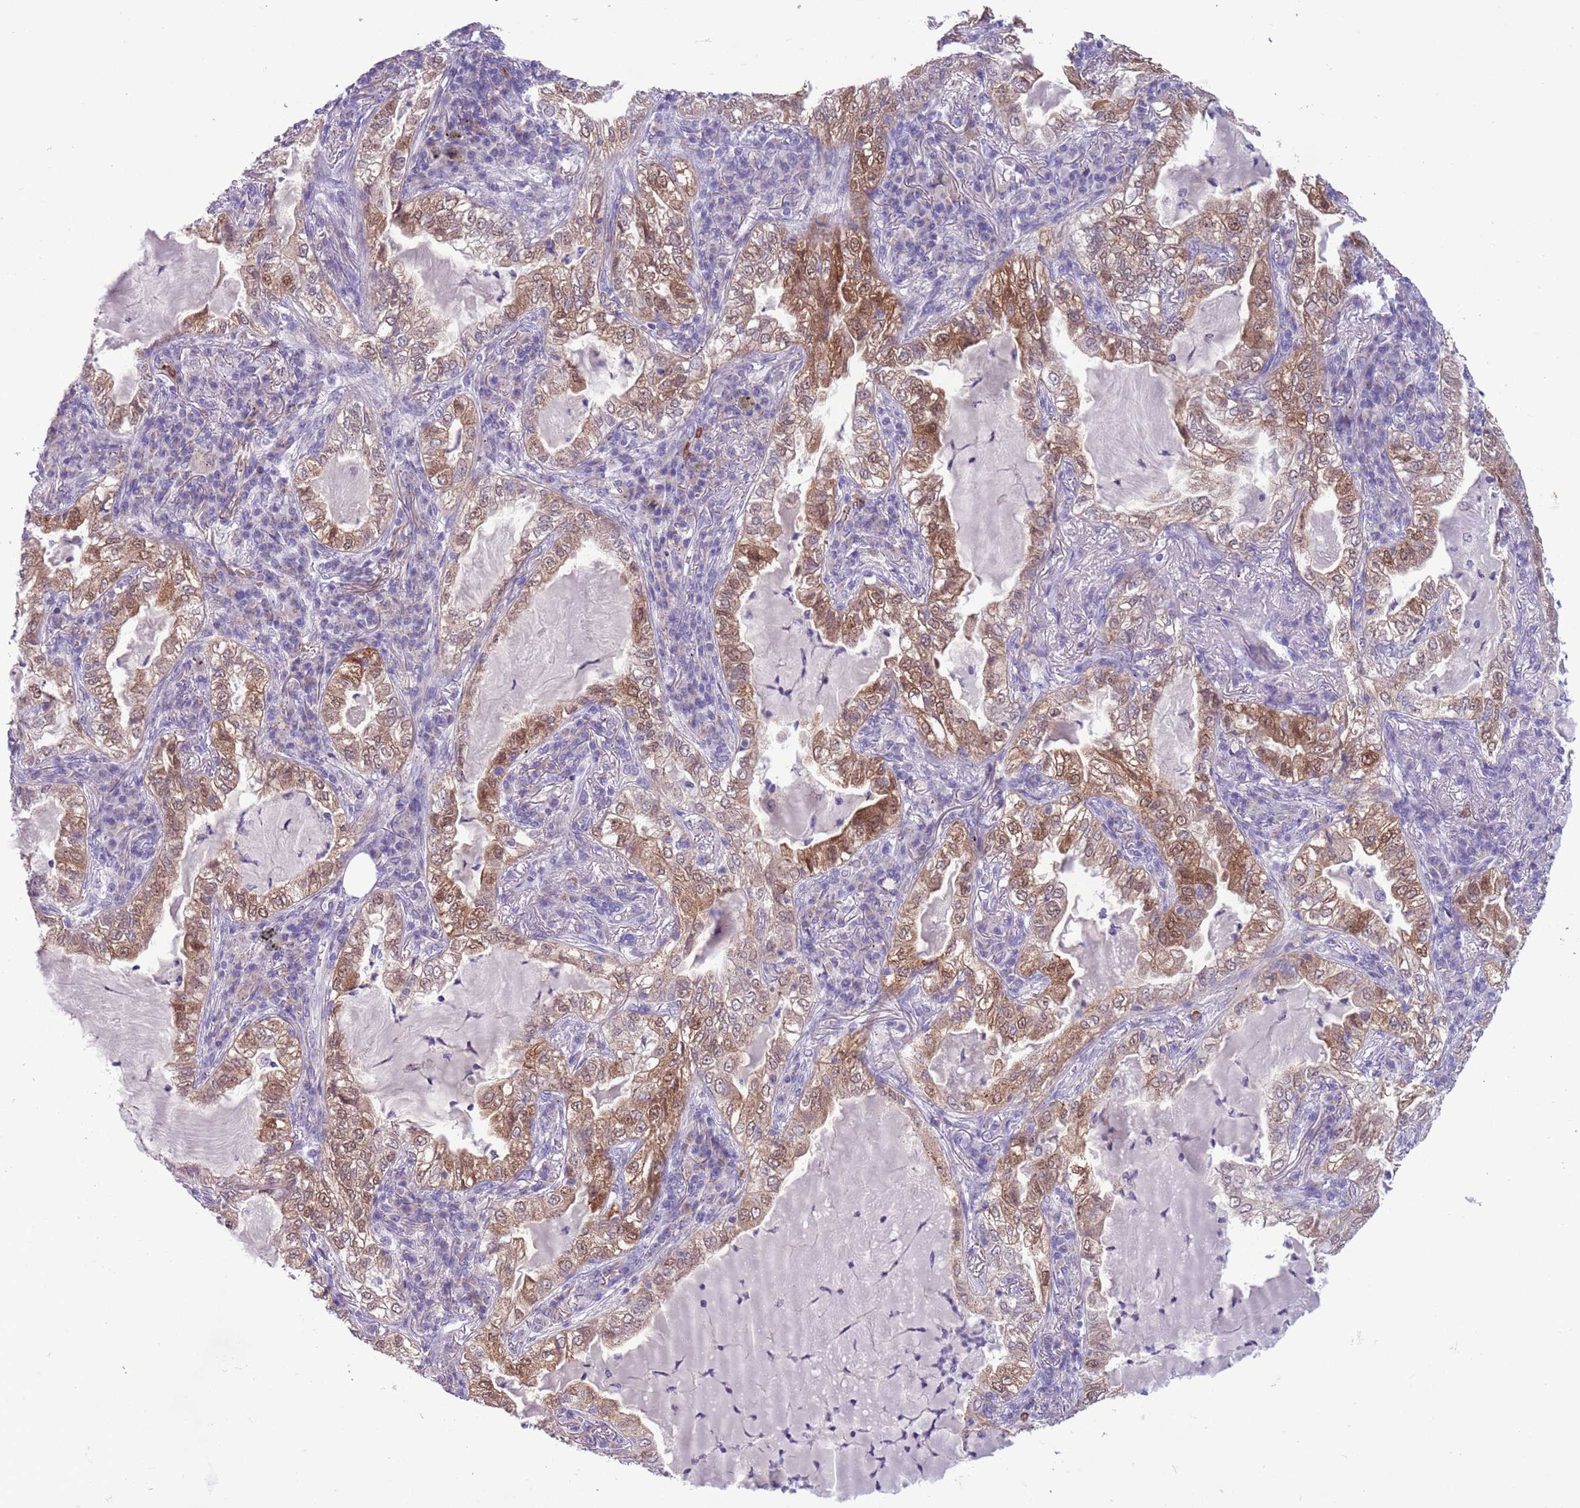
{"staining": {"intensity": "moderate", "quantity": ">75%", "location": "cytoplasmic/membranous,nuclear"}, "tissue": "lung cancer", "cell_type": "Tumor cells", "image_type": "cancer", "snomed": [{"axis": "morphology", "description": "Adenocarcinoma, NOS"}, {"axis": "topography", "description": "Lung"}], "caption": "Adenocarcinoma (lung) stained with a protein marker shows moderate staining in tumor cells.", "gene": "PFKFB2", "patient": {"sex": "female", "age": 73}}